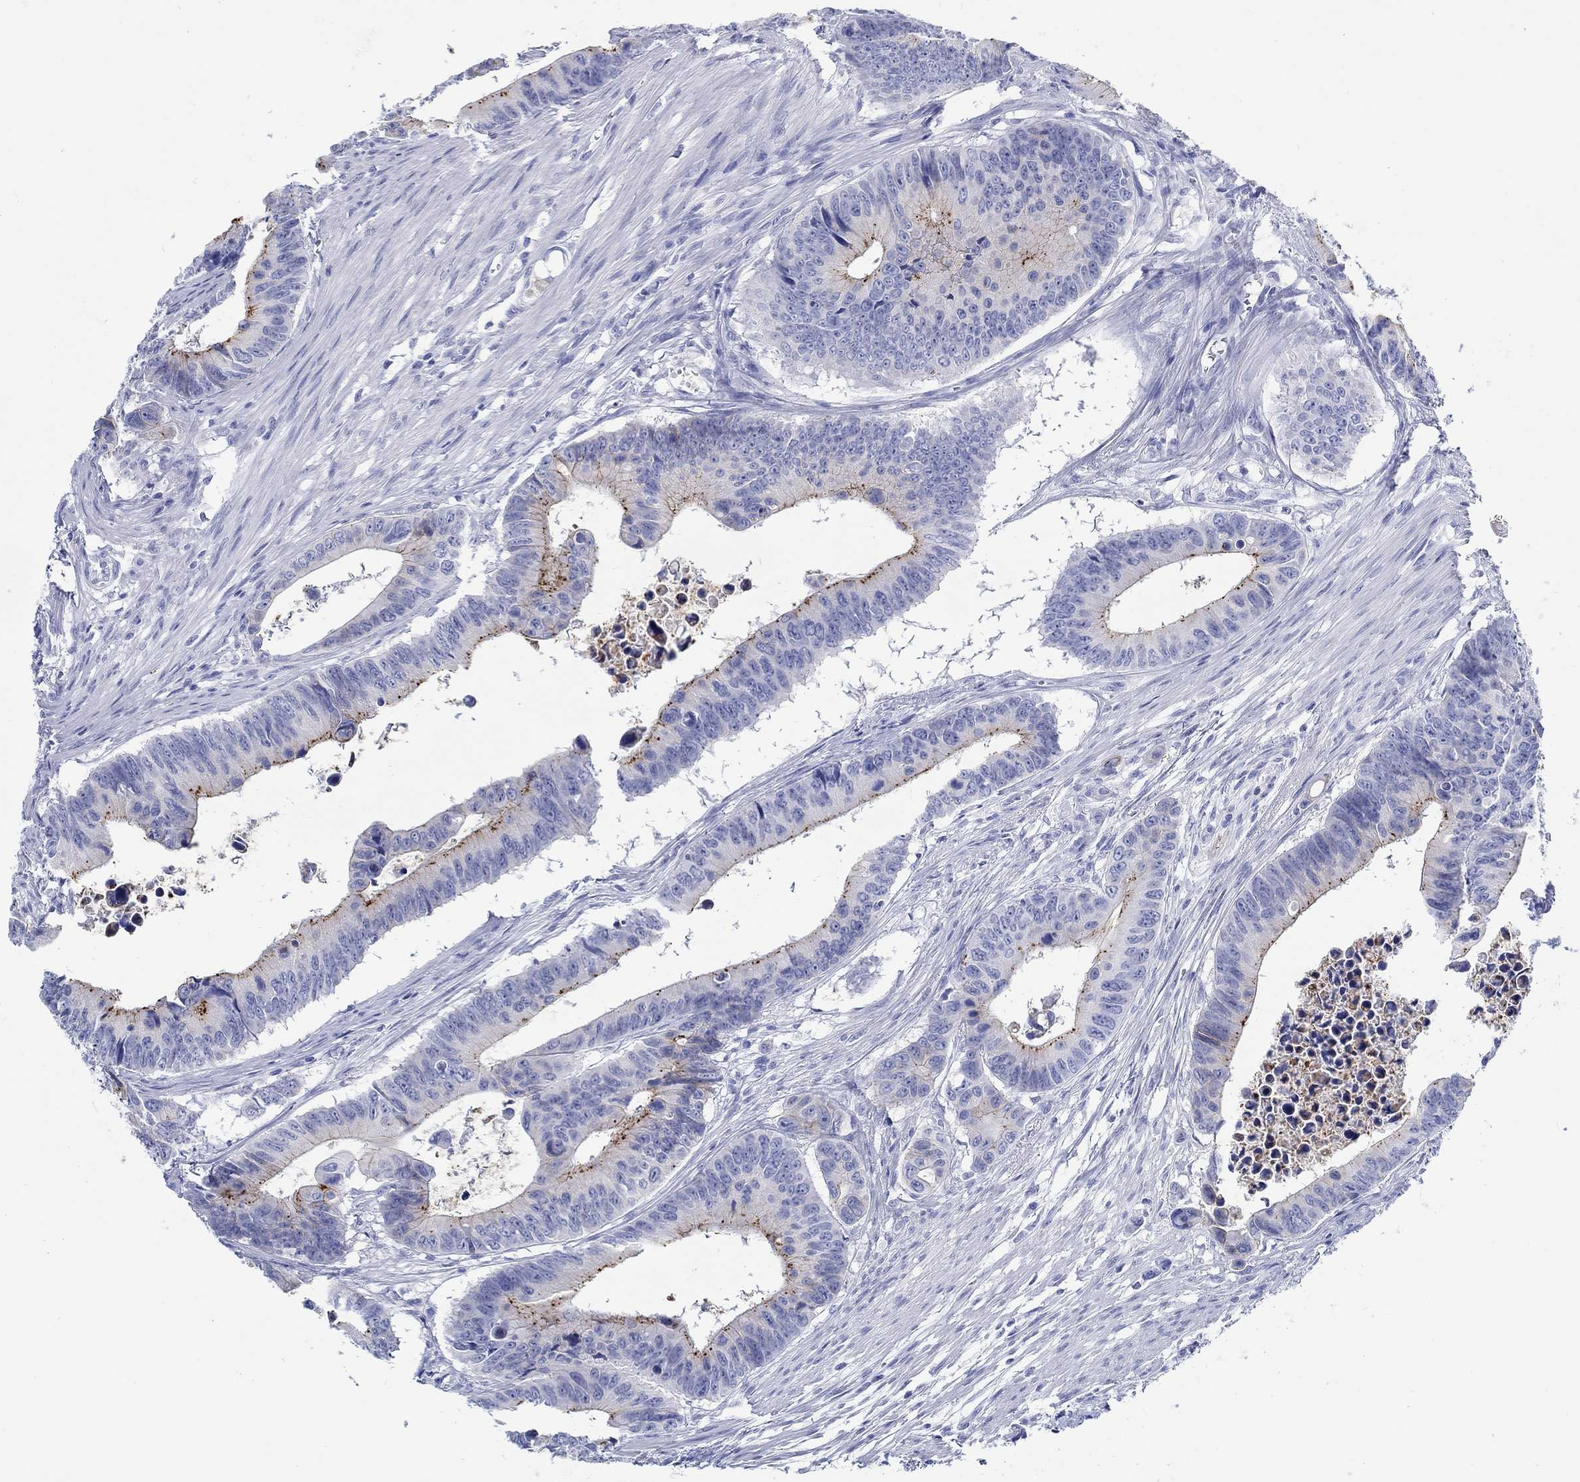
{"staining": {"intensity": "strong", "quantity": "<25%", "location": "cytoplasmic/membranous"}, "tissue": "colorectal cancer", "cell_type": "Tumor cells", "image_type": "cancer", "snomed": [{"axis": "morphology", "description": "Adenocarcinoma, NOS"}, {"axis": "topography", "description": "Colon"}], "caption": "Immunohistochemistry photomicrograph of neoplastic tissue: adenocarcinoma (colorectal) stained using immunohistochemistry shows medium levels of strong protein expression localized specifically in the cytoplasmic/membranous of tumor cells, appearing as a cytoplasmic/membranous brown color.", "gene": "RD3L", "patient": {"sex": "female", "age": 87}}